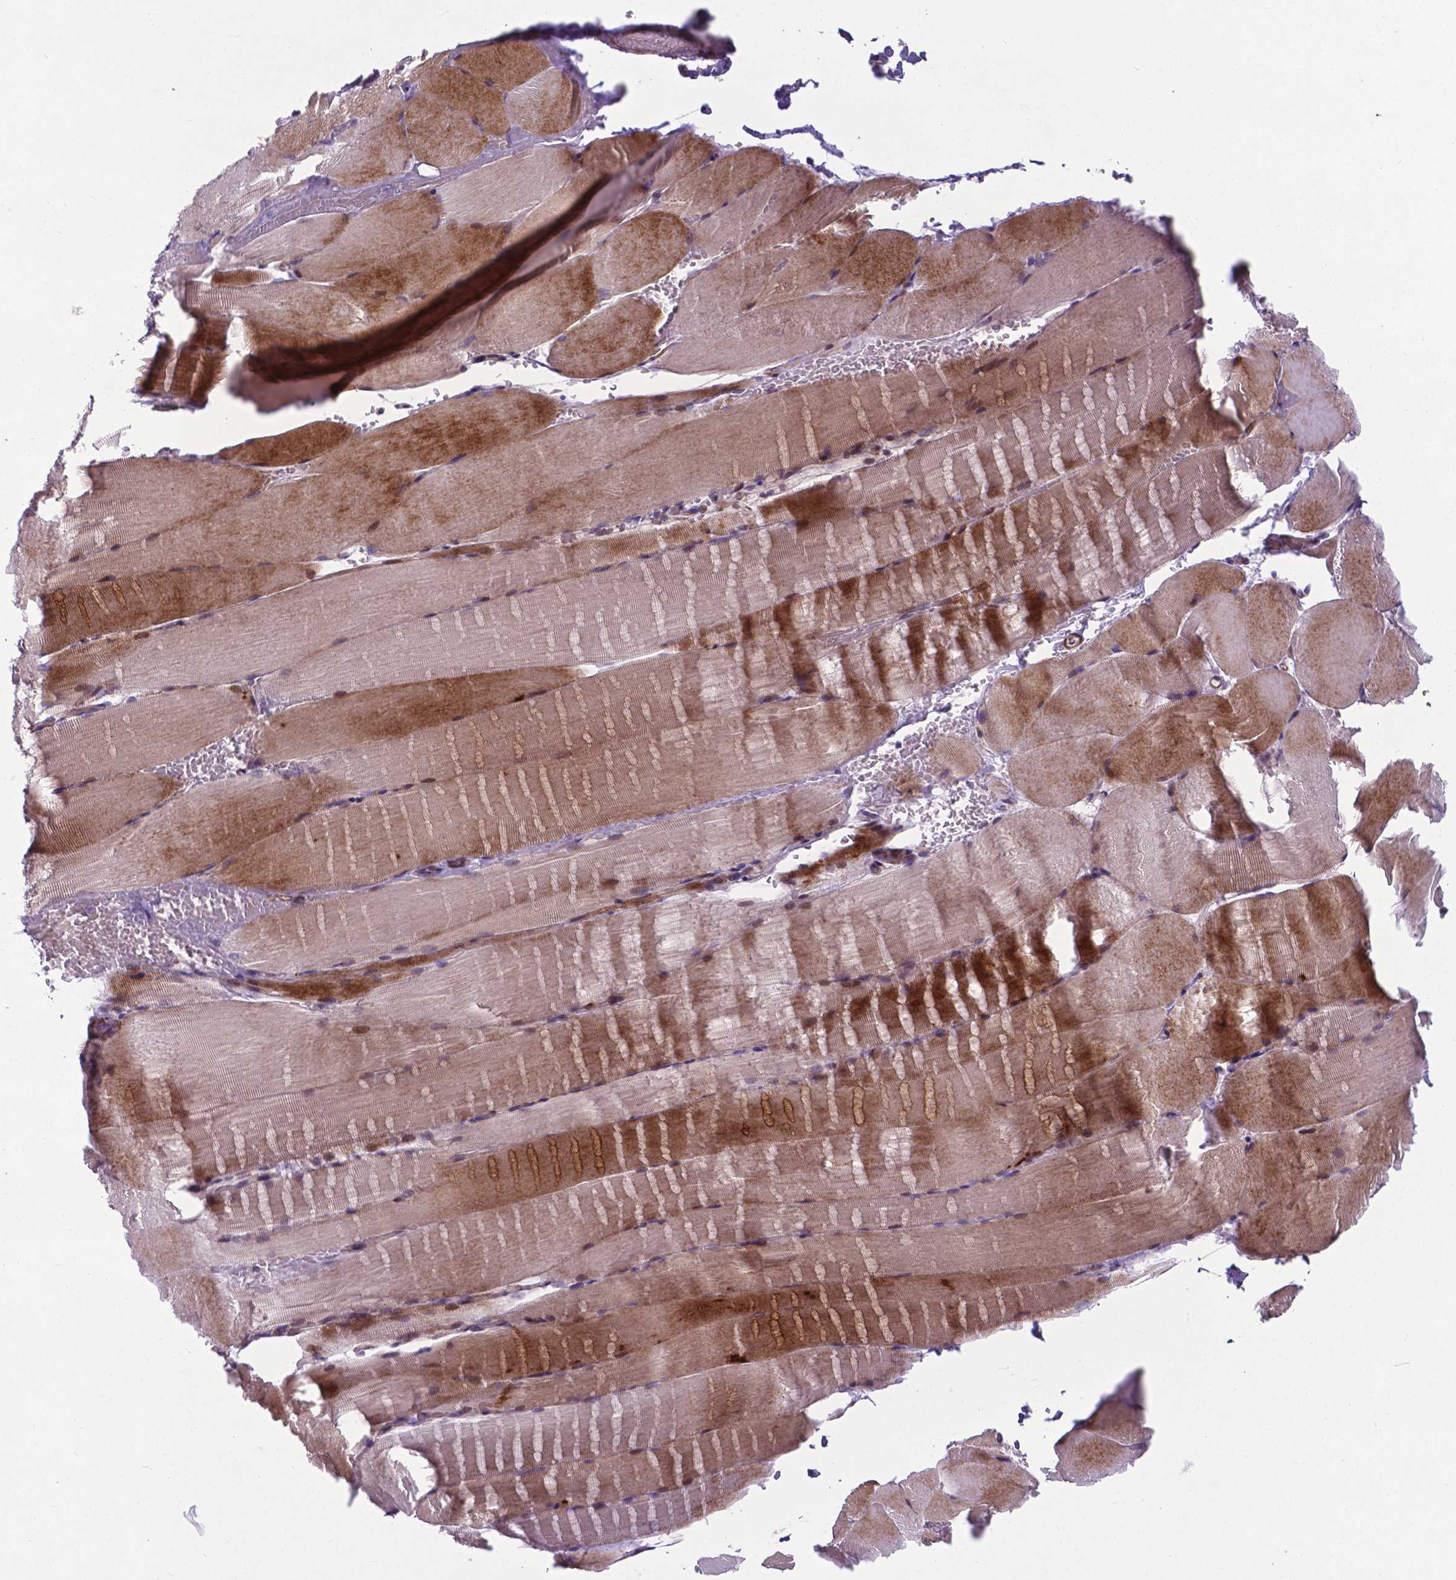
{"staining": {"intensity": "moderate", "quantity": ">75%", "location": "cytoplasmic/membranous"}, "tissue": "skeletal muscle", "cell_type": "Myocytes", "image_type": "normal", "snomed": [{"axis": "morphology", "description": "Normal tissue, NOS"}, {"axis": "topography", "description": "Skeletal muscle"}], "caption": "Immunohistochemistry (IHC) of normal skeletal muscle demonstrates medium levels of moderate cytoplasmic/membranous staining in about >75% of myocytes.", "gene": "PFKFB4", "patient": {"sex": "female", "age": 37}}